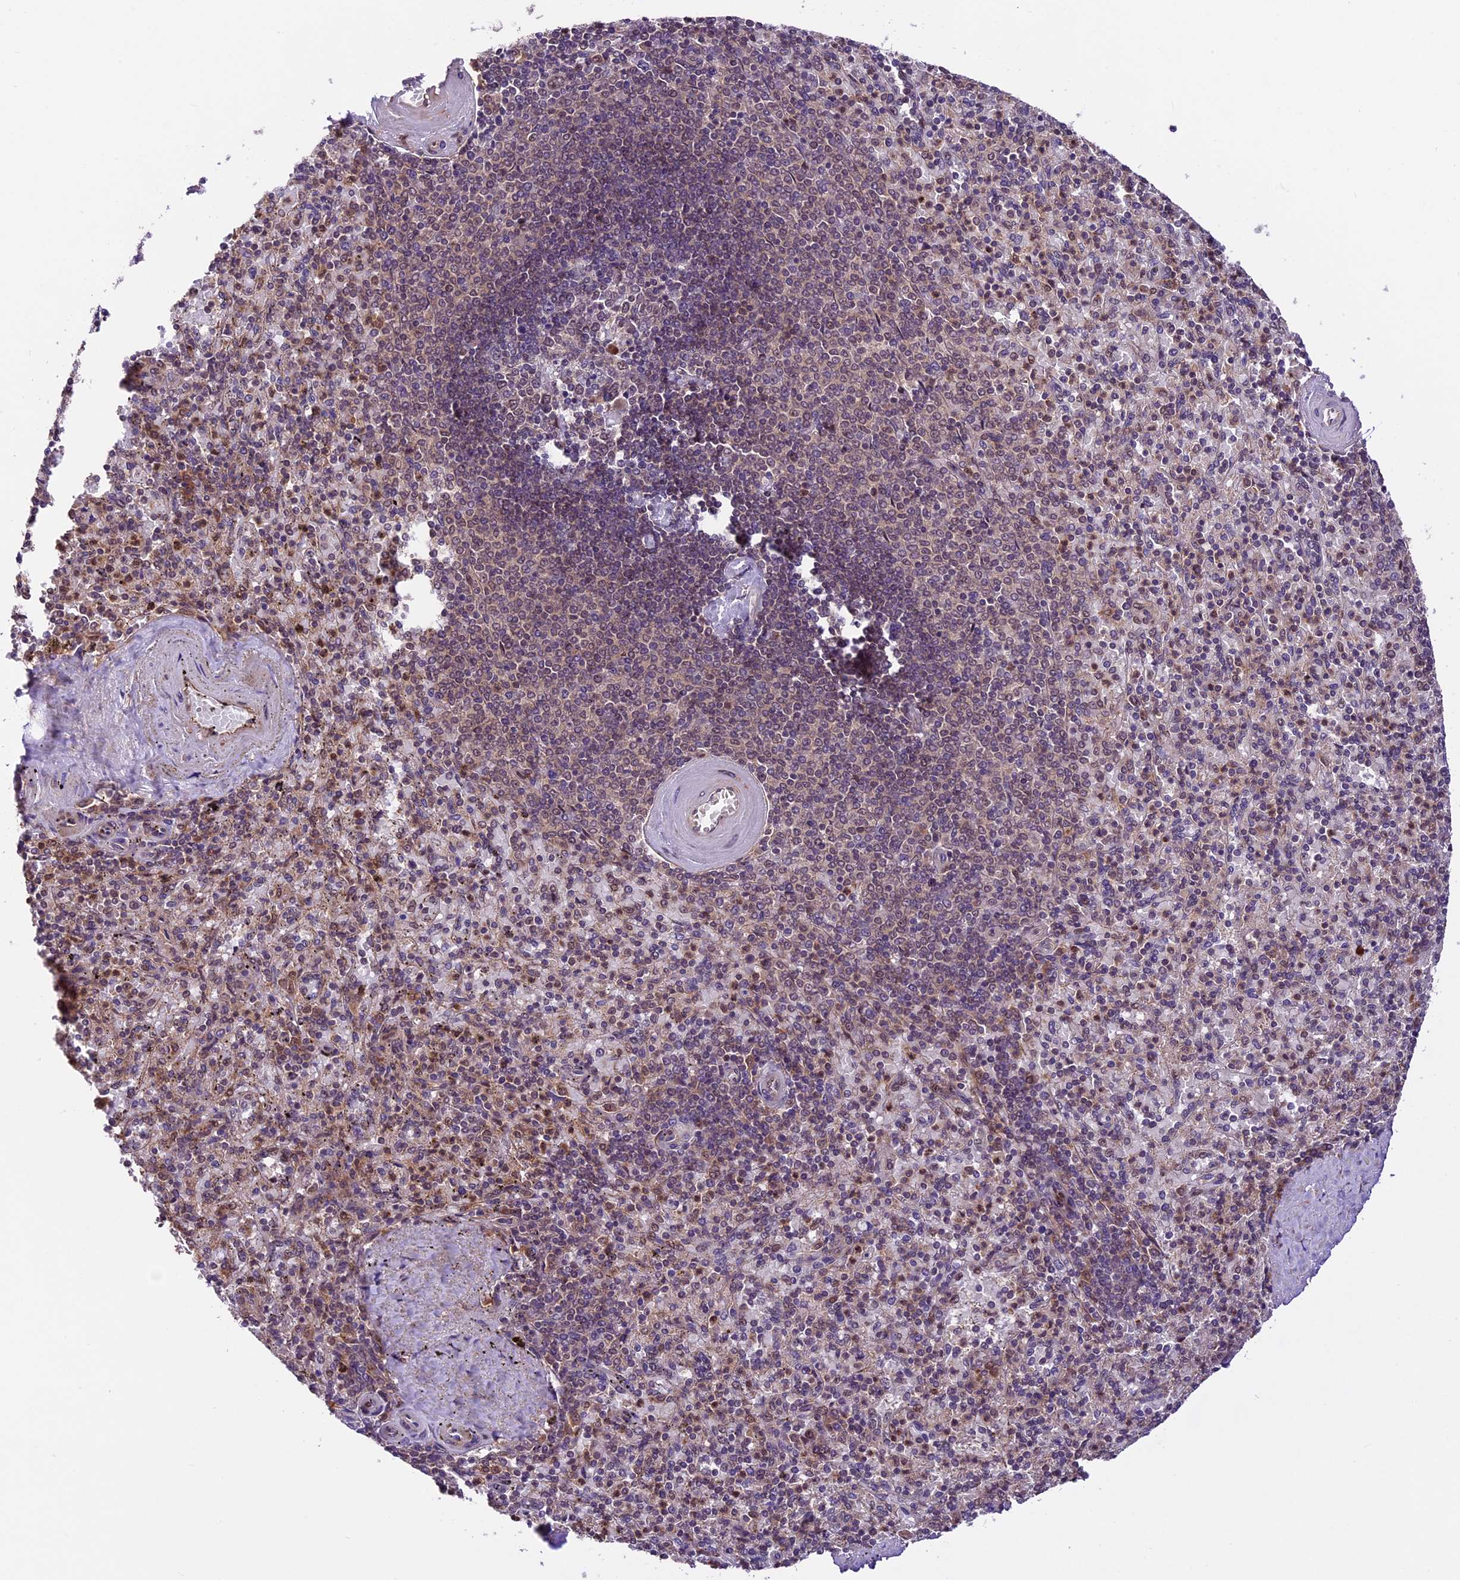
{"staining": {"intensity": "moderate", "quantity": "25%-75%", "location": "cytoplasmic/membranous,nuclear"}, "tissue": "spleen", "cell_type": "Cells in red pulp", "image_type": "normal", "snomed": [{"axis": "morphology", "description": "Normal tissue, NOS"}, {"axis": "topography", "description": "Spleen"}], "caption": "This is a micrograph of IHC staining of unremarkable spleen, which shows moderate expression in the cytoplasmic/membranous,nuclear of cells in red pulp.", "gene": "DHX38", "patient": {"sex": "male", "age": 82}}